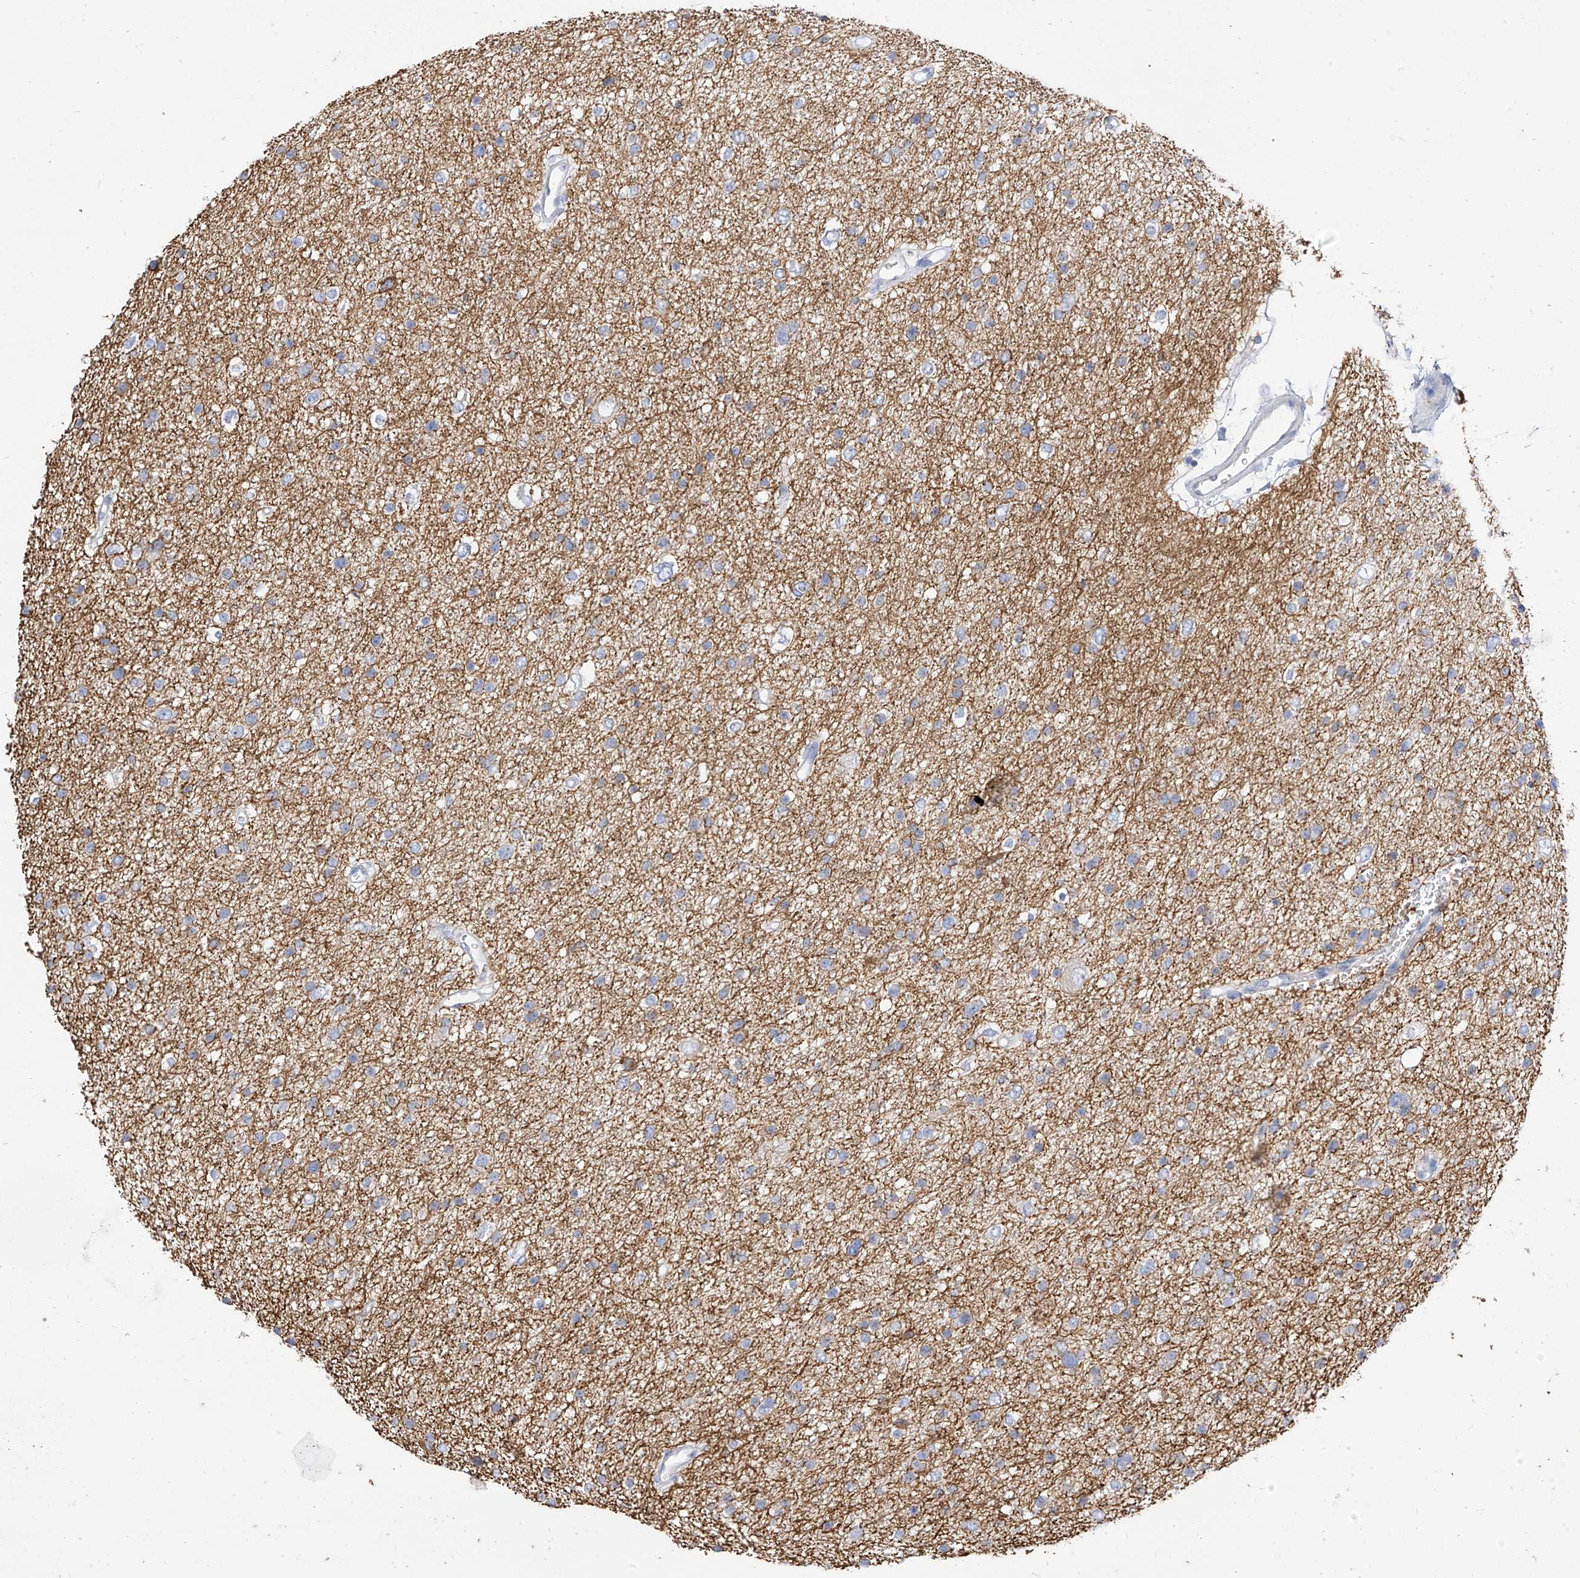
{"staining": {"intensity": "negative", "quantity": "none", "location": "none"}, "tissue": "glioma", "cell_type": "Tumor cells", "image_type": "cancer", "snomed": [{"axis": "morphology", "description": "Glioma, malignant, Low grade"}, {"axis": "topography", "description": "Brain"}], "caption": "A micrograph of human glioma is negative for staining in tumor cells. The staining is performed using DAB (3,3'-diaminobenzidine) brown chromogen with nuclei counter-stained in using hematoxylin.", "gene": "RASA2", "patient": {"sex": "female", "age": 37}}